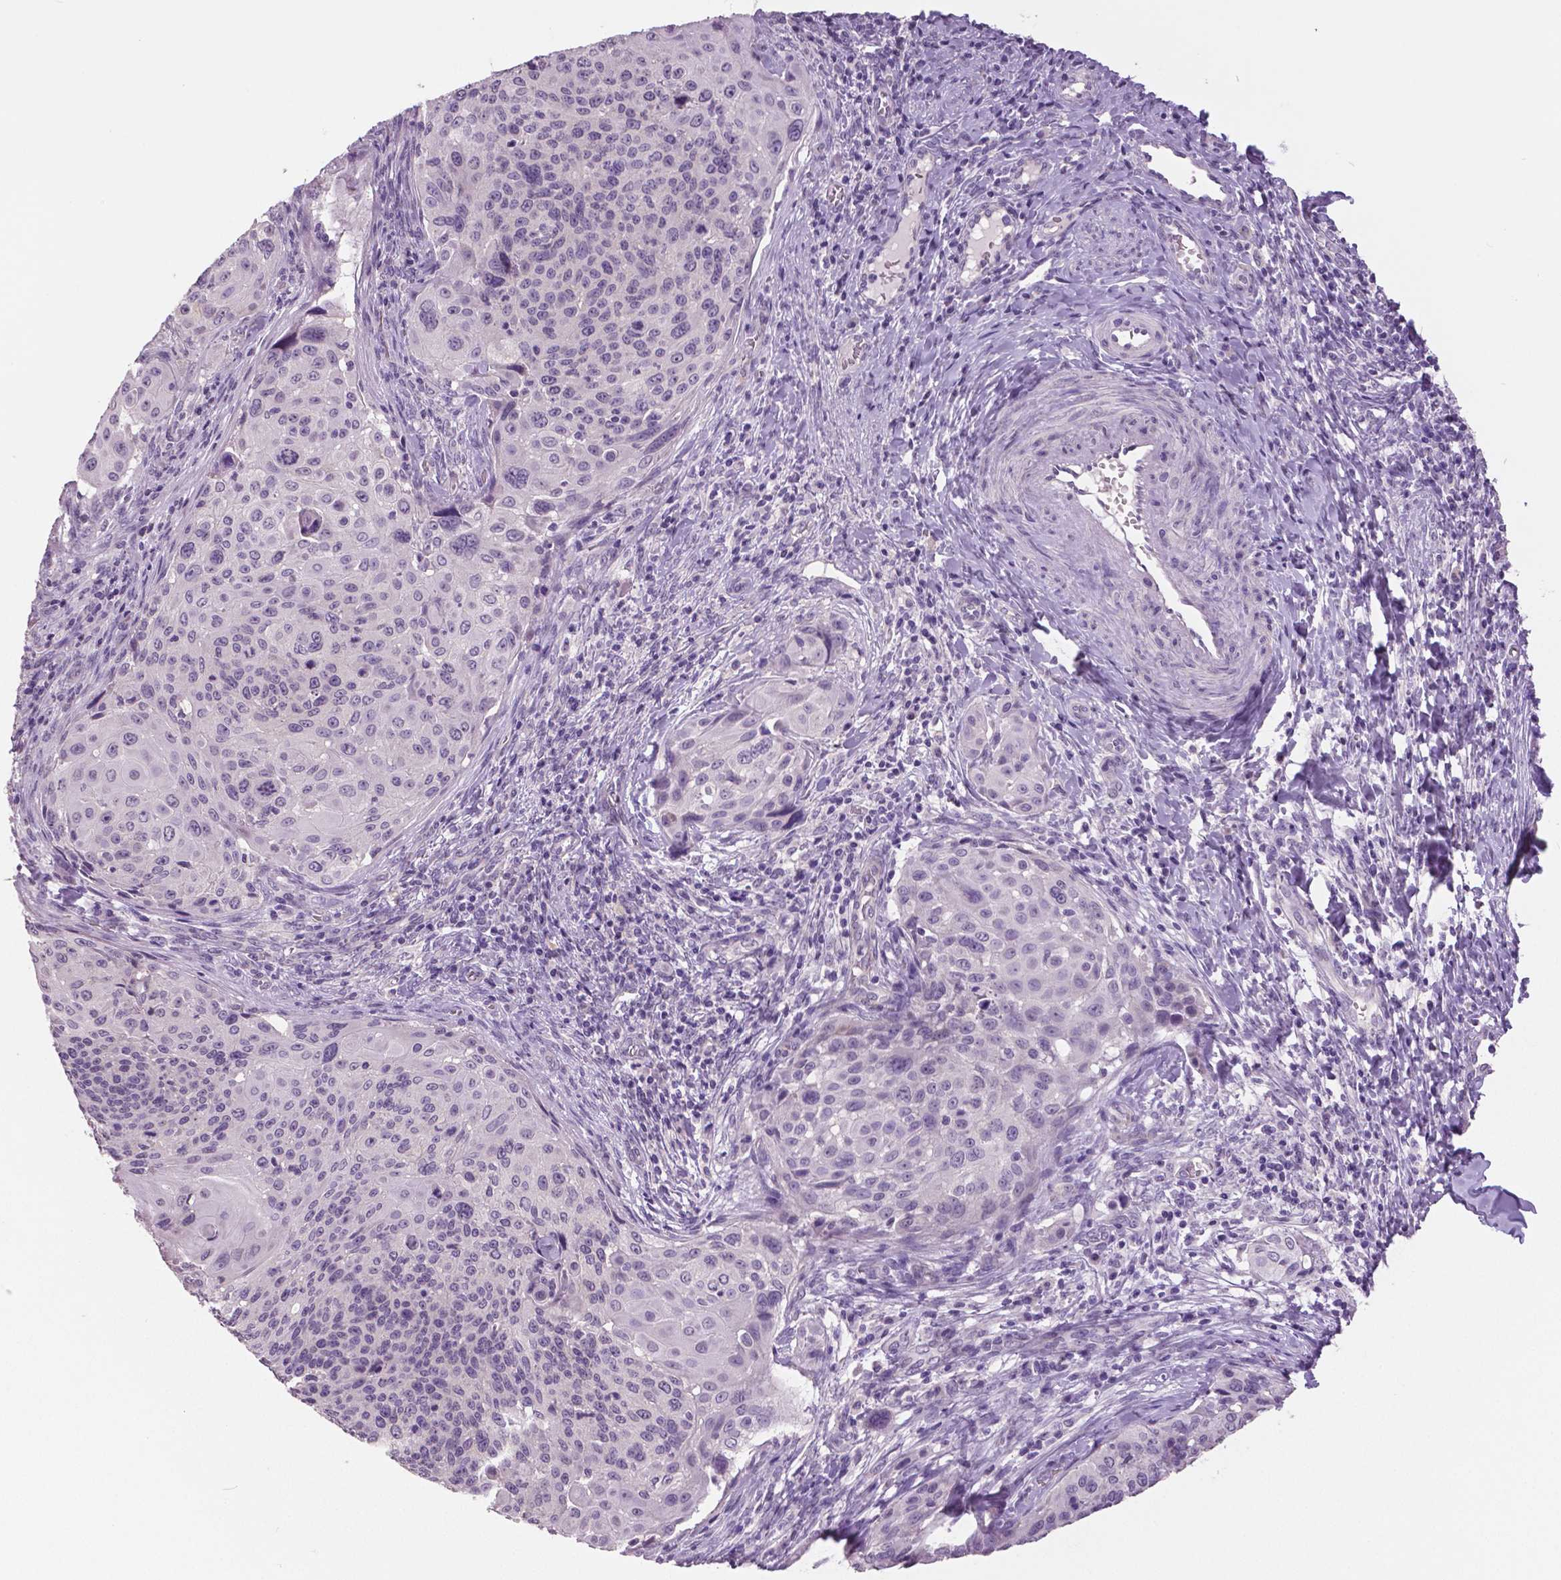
{"staining": {"intensity": "negative", "quantity": "none", "location": "none"}, "tissue": "cervical cancer", "cell_type": "Tumor cells", "image_type": "cancer", "snomed": [{"axis": "morphology", "description": "Squamous cell carcinoma, NOS"}, {"axis": "topography", "description": "Cervix"}], "caption": "This is a photomicrograph of IHC staining of squamous cell carcinoma (cervical), which shows no positivity in tumor cells. The staining is performed using DAB (3,3'-diaminobenzidine) brown chromogen with nuclei counter-stained in using hematoxylin.", "gene": "GRIN2A", "patient": {"sex": "female", "age": 49}}